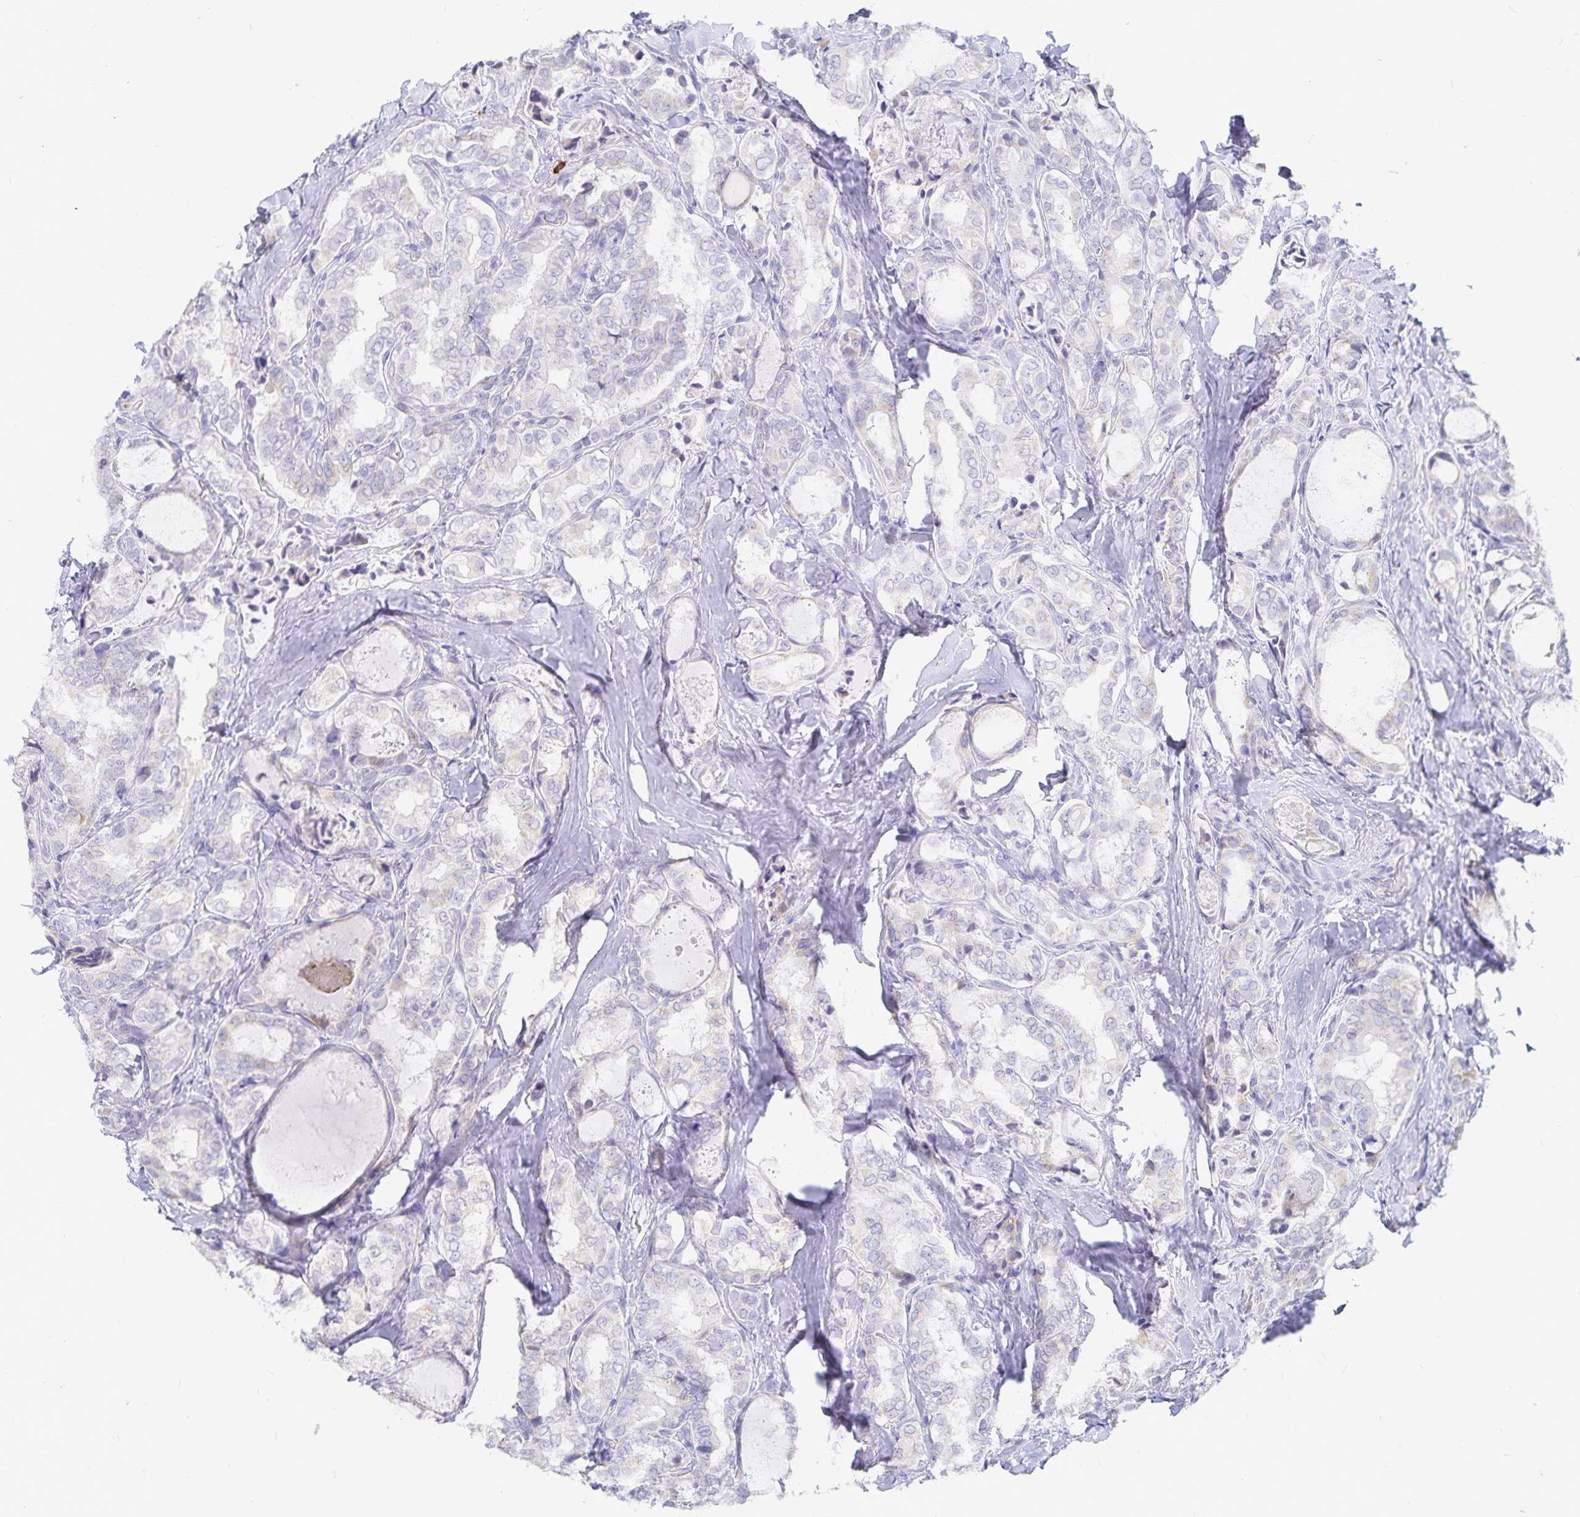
{"staining": {"intensity": "negative", "quantity": "none", "location": "none"}, "tissue": "thyroid cancer", "cell_type": "Tumor cells", "image_type": "cancer", "snomed": [{"axis": "morphology", "description": "Papillary adenocarcinoma, NOS"}, {"axis": "topography", "description": "Thyroid gland"}], "caption": "DAB (3,3'-diaminobenzidine) immunohistochemical staining of human thyroid papillary adenocarcinoma demonstrates no significant positivity in tumor cells. (DAB immunohistochemistry, high magnification).", "gene": "PKHD1", "patient": {"sex": "female", "age": 75}}